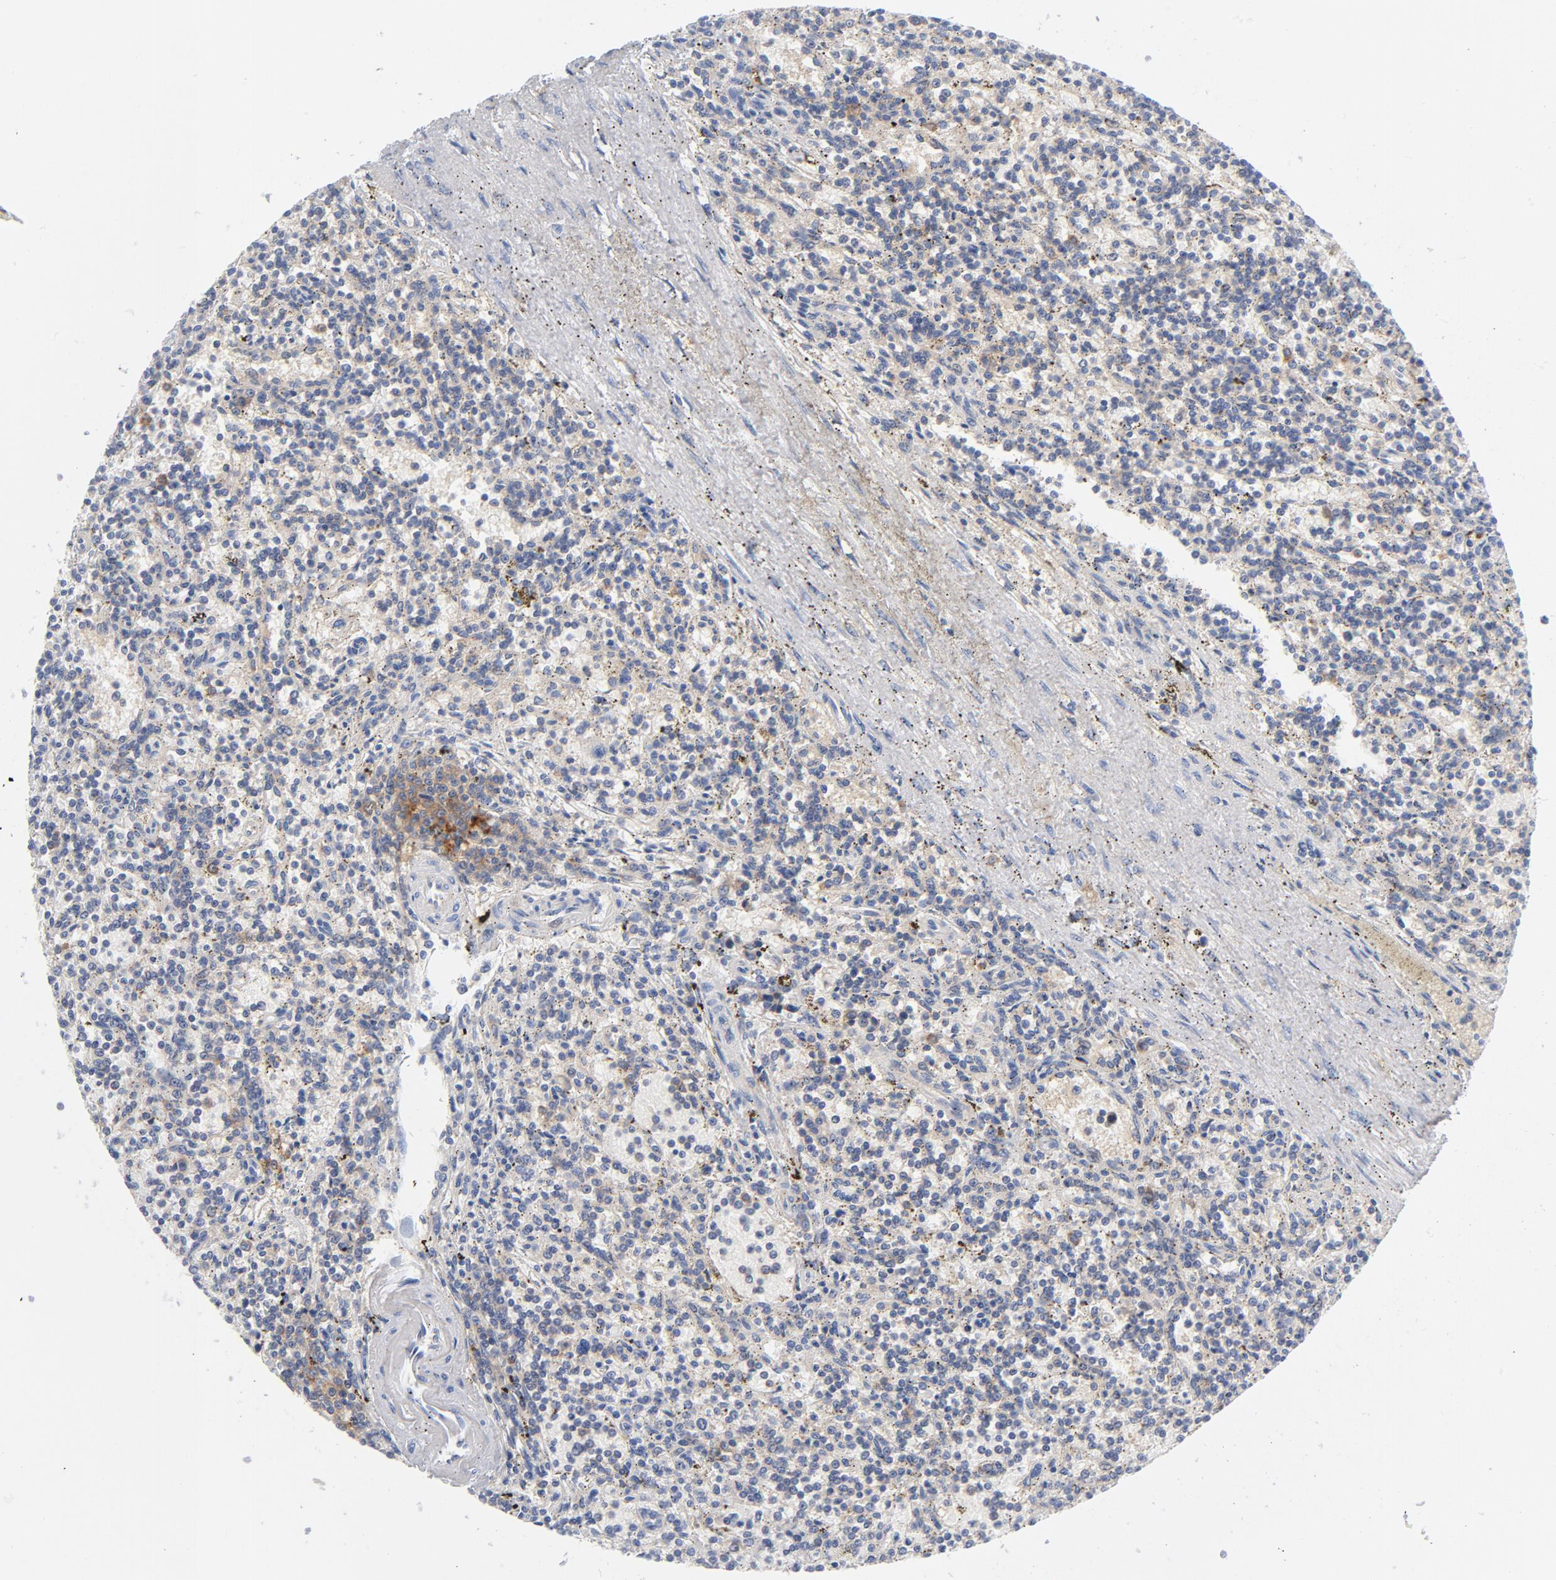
{"staining": {"intensity": "negative", "quantity": "none", "location": "none"}, "tissue": "lymphoma", "cell_type": "Tumor cells", "image_type": "cancer", "snomed": [{"axis": "morphology", "description": "Malignant lymphoma, non-Hodgkin's type, Low grade"}, {"axis": "topography", "description": "Spleen"}], "caption": "Immunohistochemical staining of lymphoma demonstrates no significant positivity in tumor cells. The staining is performed using DAB brown chromogen with nuclei counter-stained in using hematoxylin.", "gene": "CD86", "patient": {"sex": "male", "age": 73}}